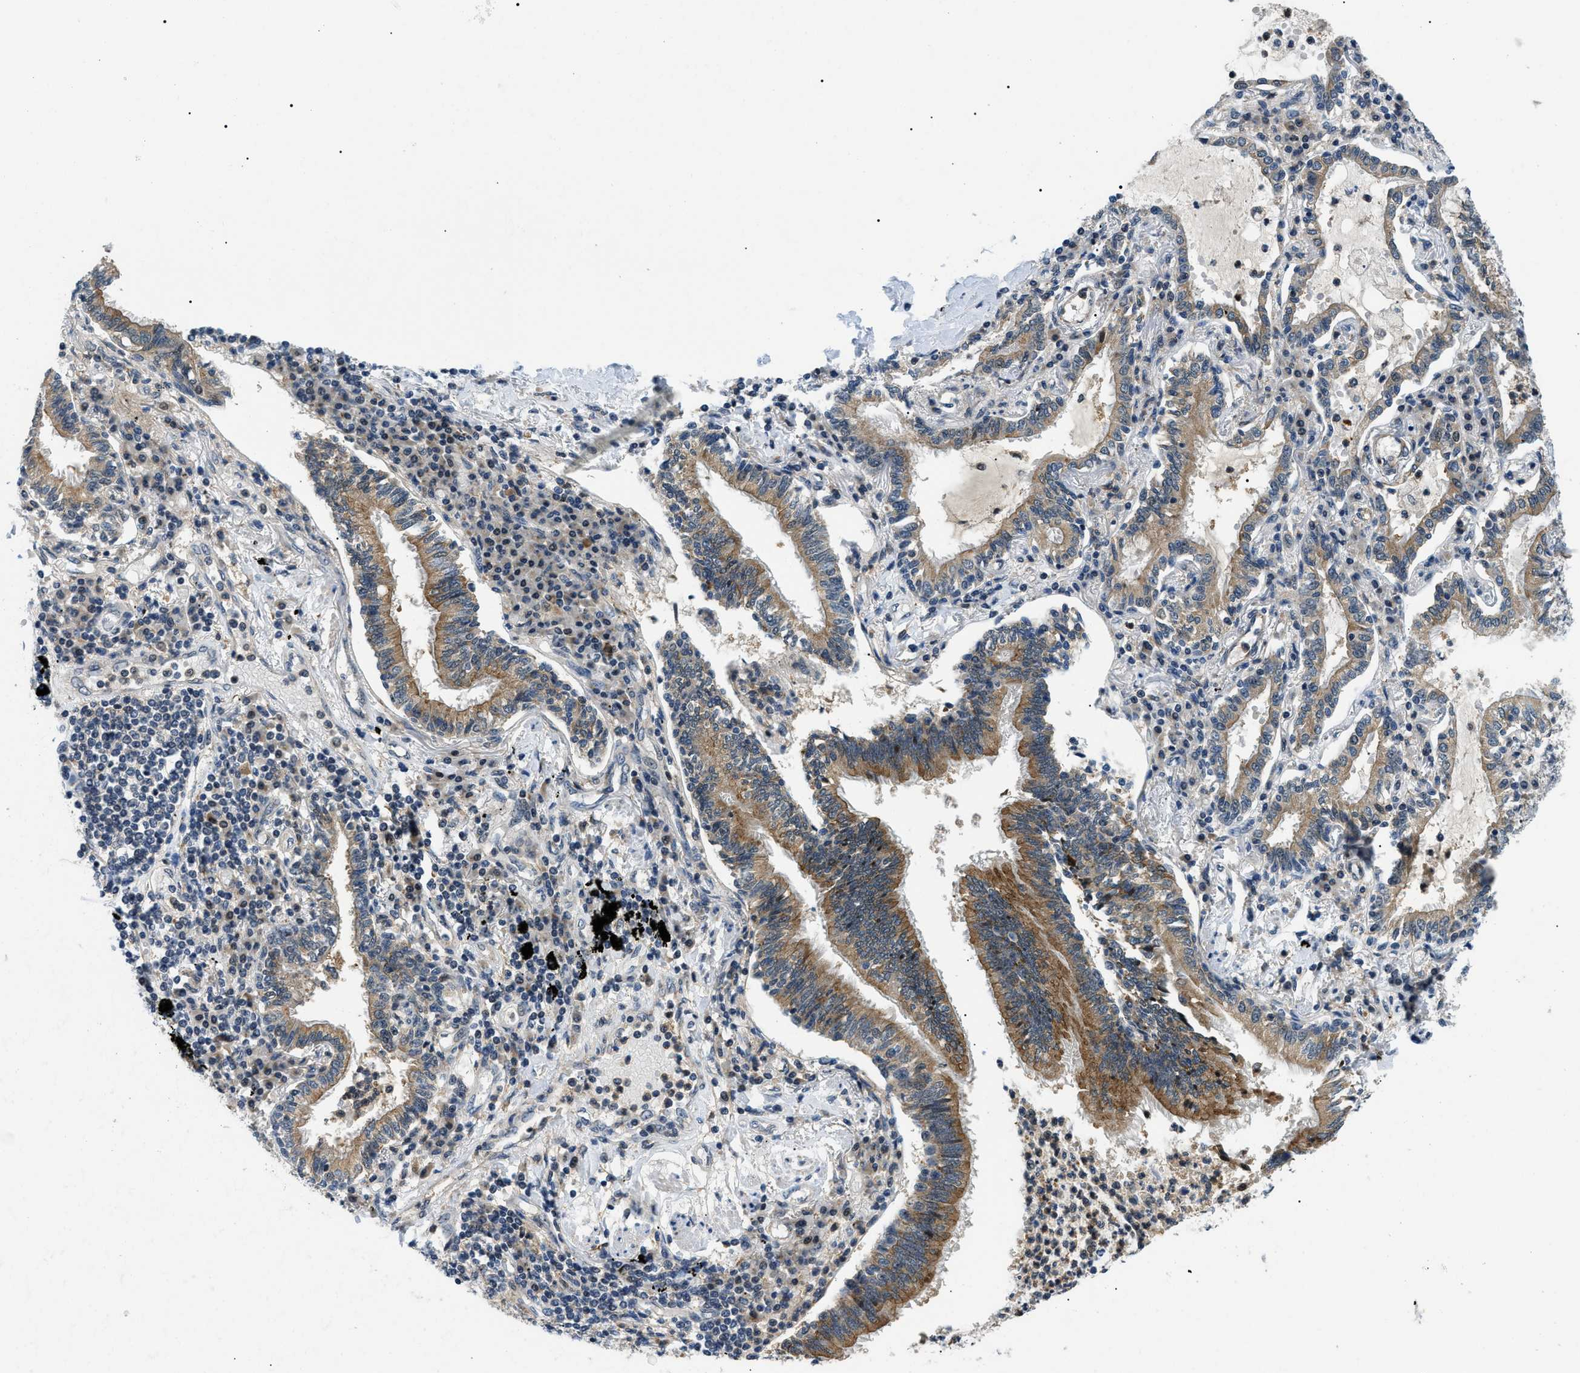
{"staining": {"intensity": "moderate", "quantity": ">75%", "location": "cytoplasmic/membranous"}, "tissue": "lung cancer", "cell_type": "Tumor cells", "image_type": "cancer", "snomed": [{"axis": "morphology", "description": "Normal tissue, NOS"}, {"axis": "morphology", "description": "Adenocarcinoma, NOS"}, {"axis": "topography", "description": "Bronchus"}, {"axis": "topography", "description": "Lung"}], "caption": "High-power microscopy captured an IHC micrograph of lung cancer (adenocarcinoma), revealing moderate cytoplasmic/membranous positivity in approximately >75% of tumor cells.", "gene": "RBM15", "patient": {"sex": "female", "age": 70}}